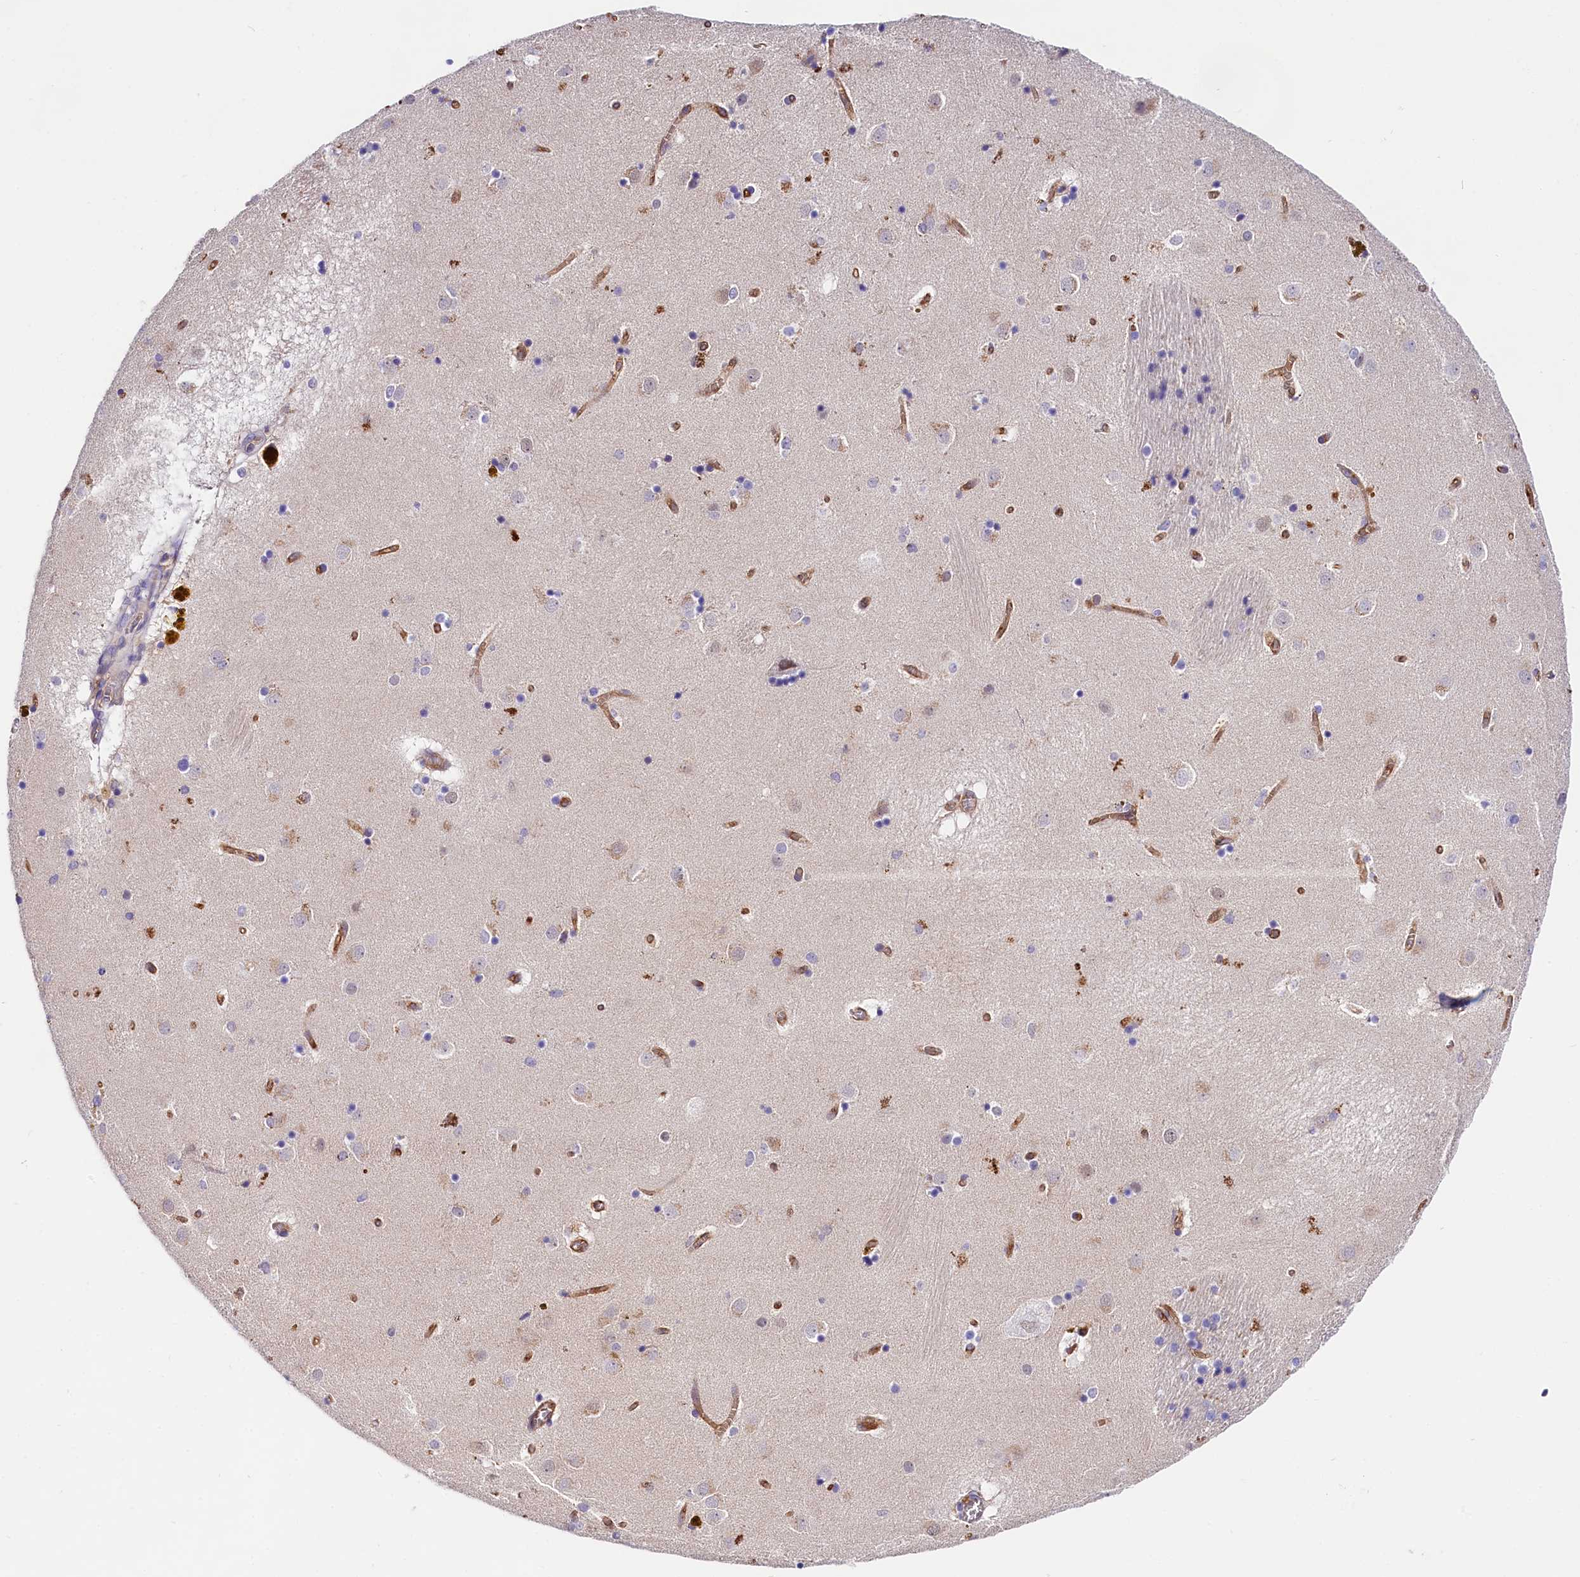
{"staining": {"intensity": "negative", "quantity": "none", "location": "none"}, "tissue": "caudate", "cell_type": "Glial cells", "image_type": "normal", "snomed": [{"axis": "morphology", "description": "Normal tissue, NOS"}, {"axis": "topography", "description": "Lateral ventricle wall"}], "caption": "Immunohistochemical staining of normal human caudate shows no significant staining in glial cells.", "gene": "OAS3", "patient": {"sex": "male", "age": 70}}